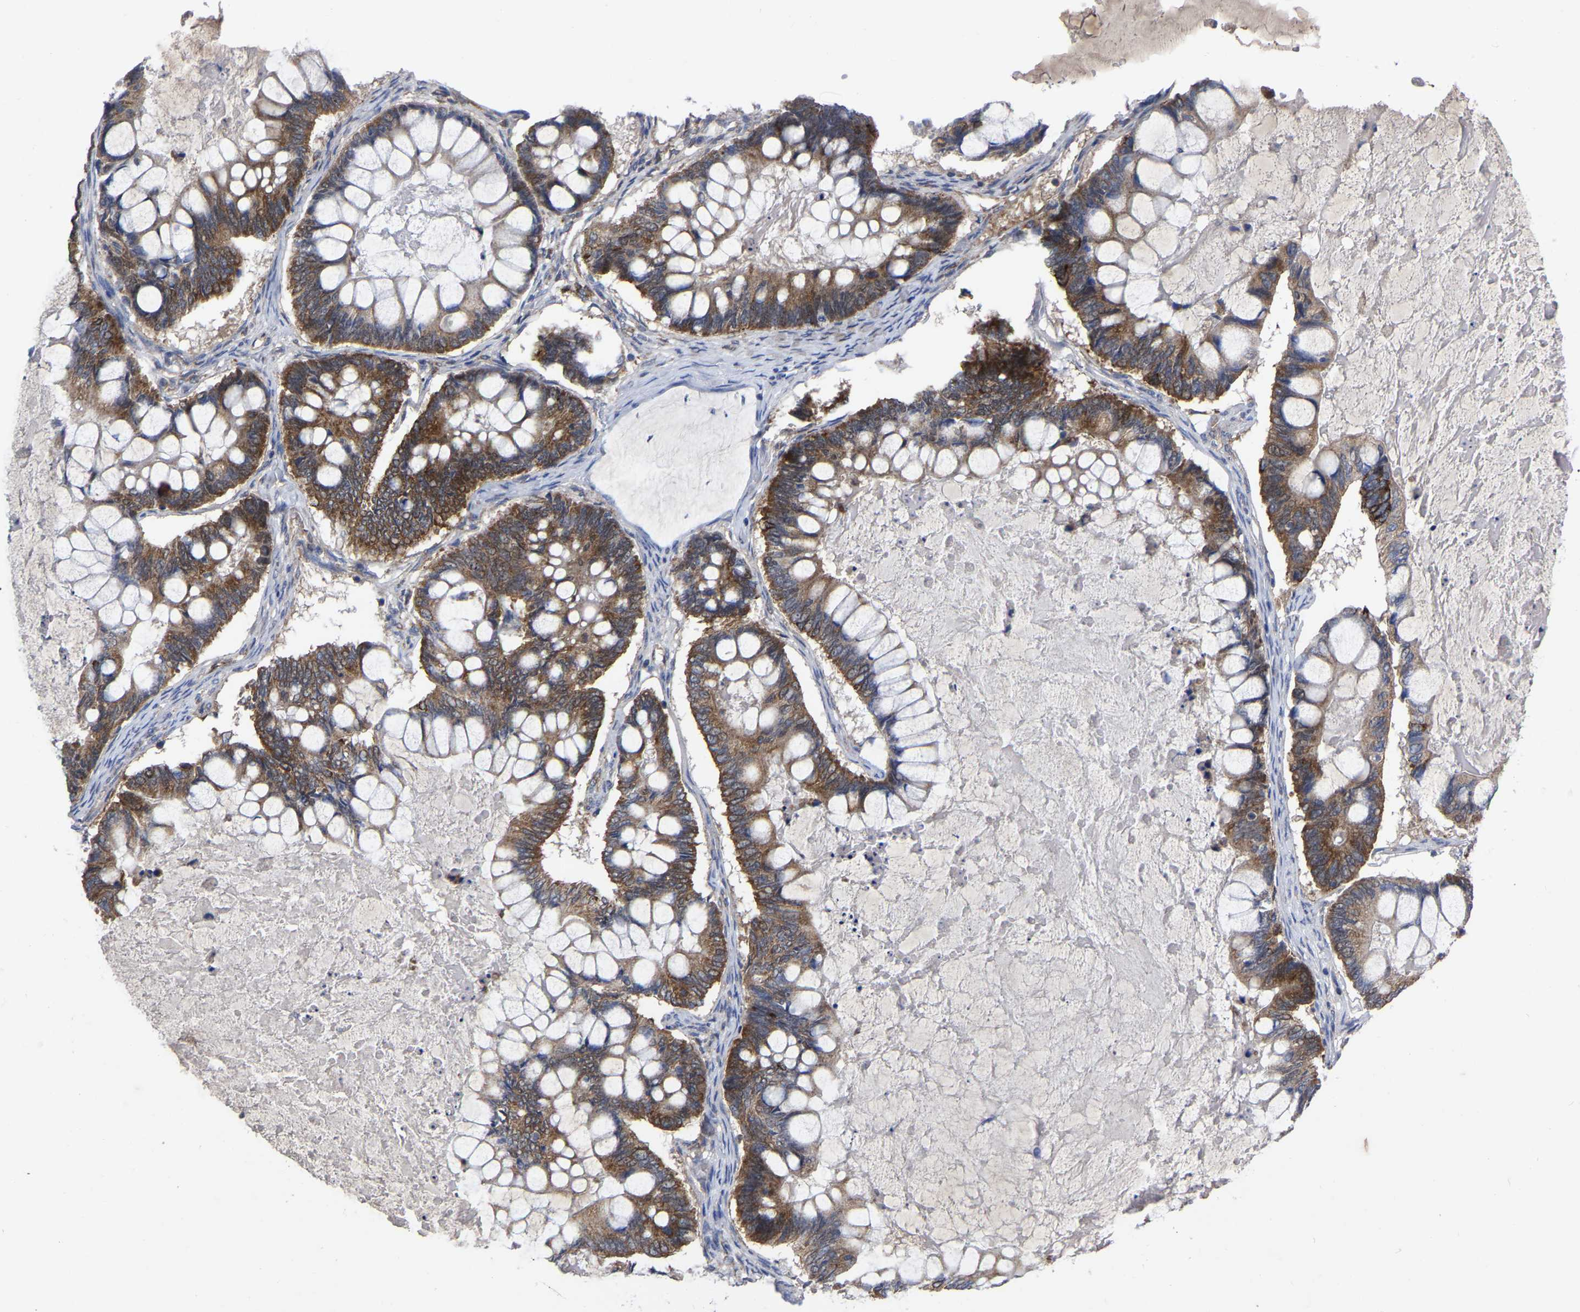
{"staining": {"intensity": "moderate", "quantity": ">75%", "location": "cytoplasmic/membranous"}, "tissue": "ovarian cancer", "cell_type": "Tumor cells", "image_type": "cancer", "snomed": [{"axis": "morphology", "description": "Cystadenocarcinoma, mucinous, NOS"}, {"axis": "topography", "description": "Ovary"}], "caption": "Protein staining of ovarian mucinous cystadenocarcinoma tissue displays moderate cytoplasmic/membranous expression in approximately >75% of tumor cells.", "gene": "TCP1", "patient": {"sex": "female", "age": 61}}